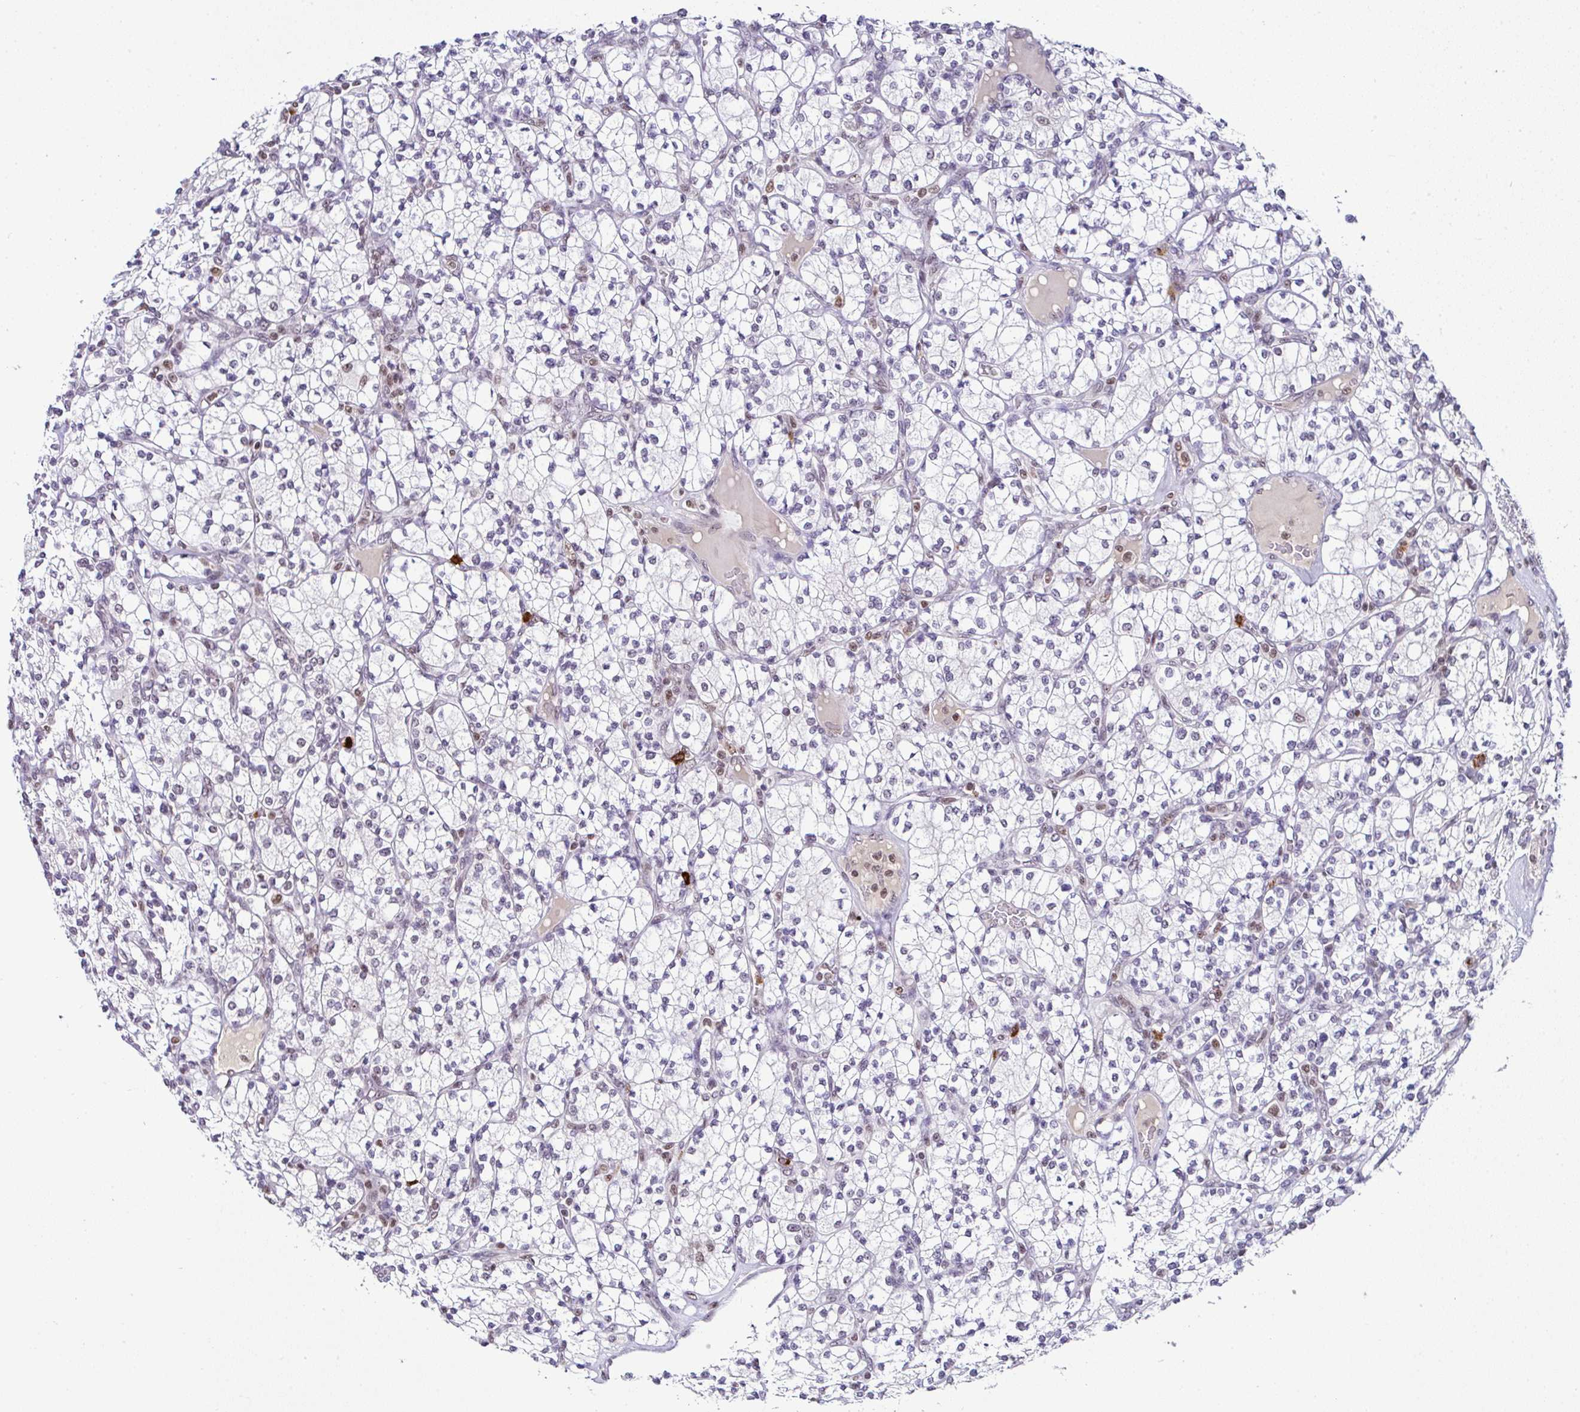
{"staining": {"intensity": "weak", "quantity": "<25%", "location": "nuclear"}, "tissue": "renal cancer", "cell_type": "Tumor cells", "image_type": "cancer", "snomed": [{"axis": "morphology", "description": "Adenocarcinoma, NOS"}, {"axis": "topography", "description": "Kidney"}], "caption": "A high-resolution micrograph shows immunohistochemistry (IHC) staining of renal cancer (adenocarcinoma), which demonstrates no significant staining in tumor cells.", "gene": "PTPN2", "patient": {"sex": "male", "age": 77}}